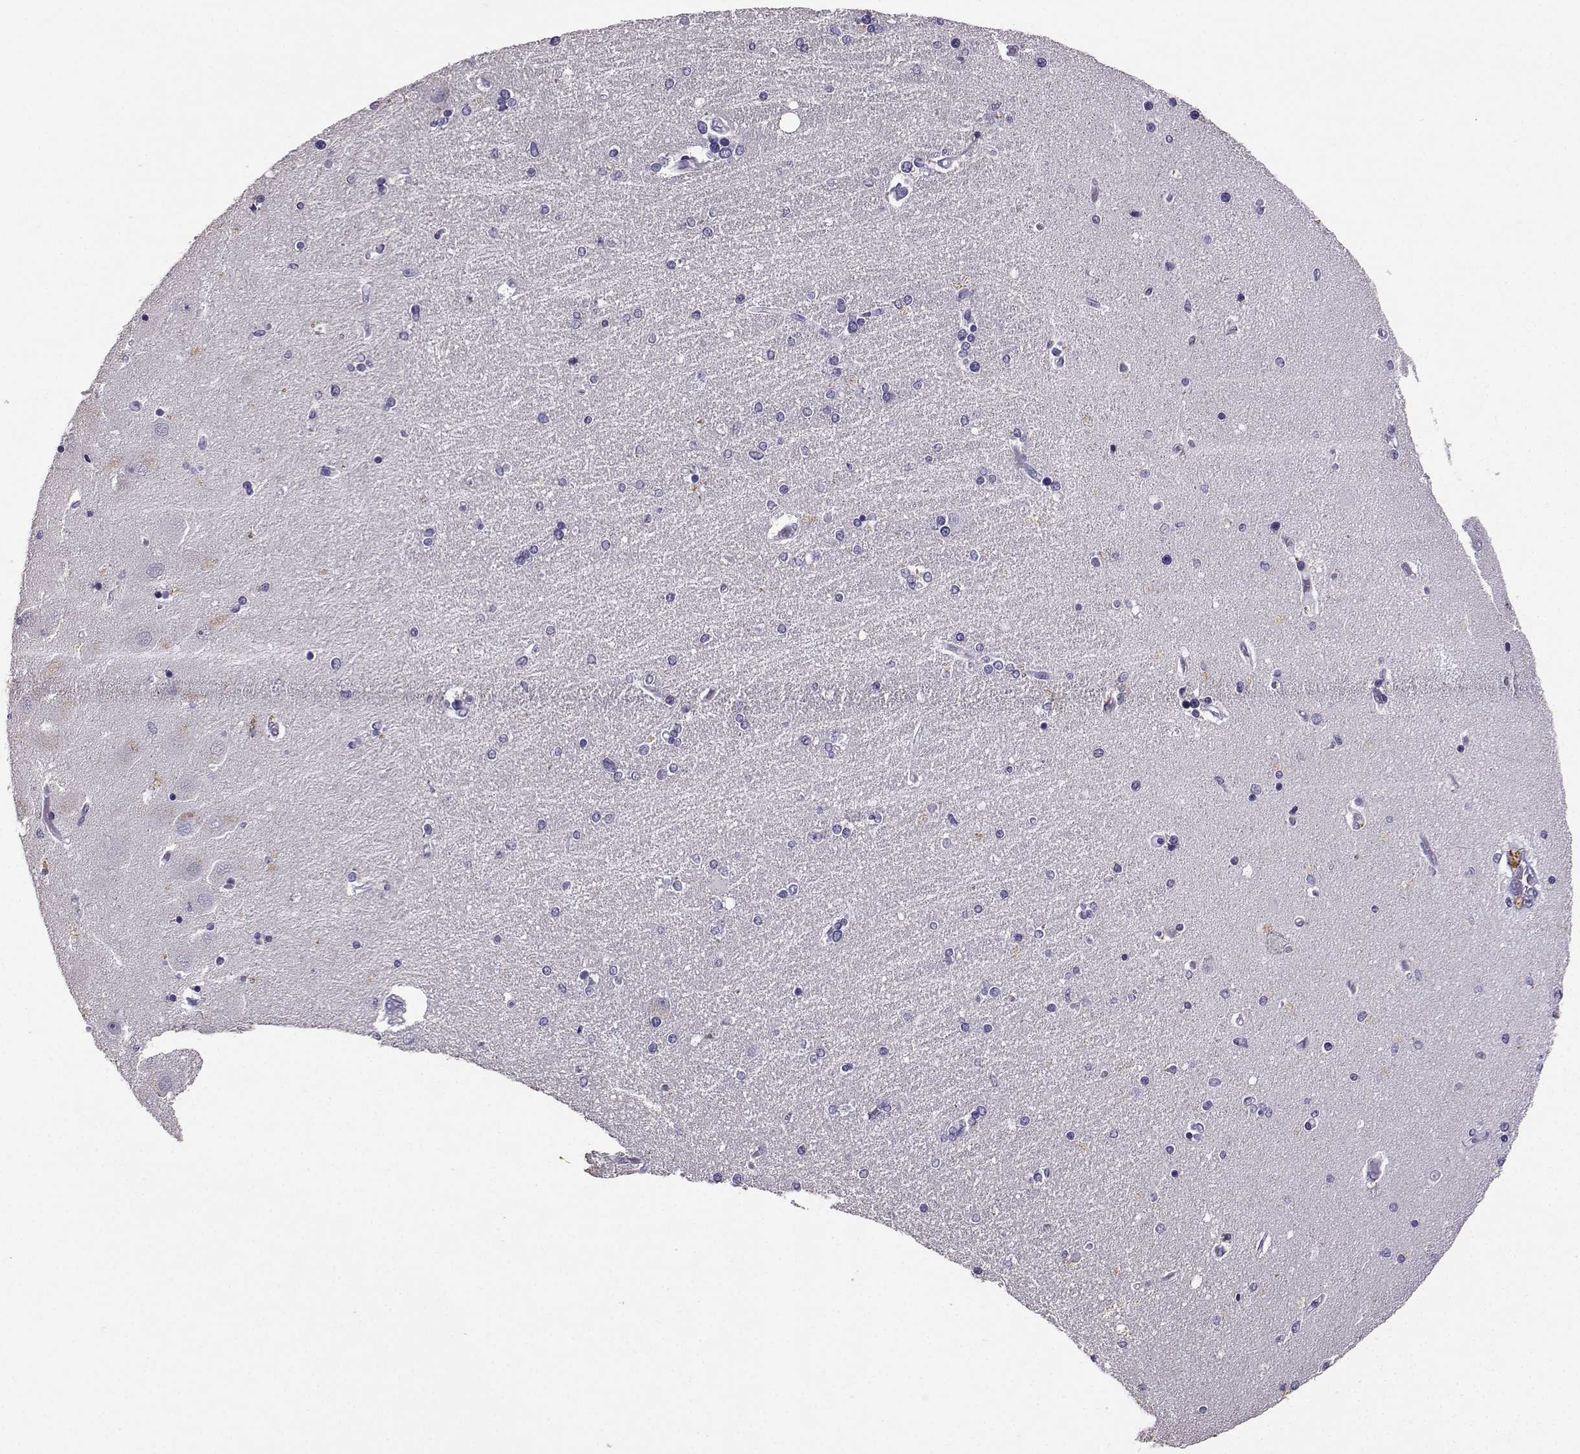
{"staining": {"intensity": "negative", "quantity": "none", "location": "none"}, "tissue": "hippocampus", "cell_type": "Glial cells", "image_type": "normal", "snomed": [{"axis": "morphology", "description": "Normal tissue, NOS"}, {"axis": "topography", "description": "Hippocampus"}], "caption": "High power microscopy photomicrograph of an IHC photomicrograph of benign hippocampus, revealing no significant staining in glial cells. (DAB IHC visualized using brightfield microscopy, high magnification).", "gene": "TBR1", "patient": {"sex": "female", "age": 54}}